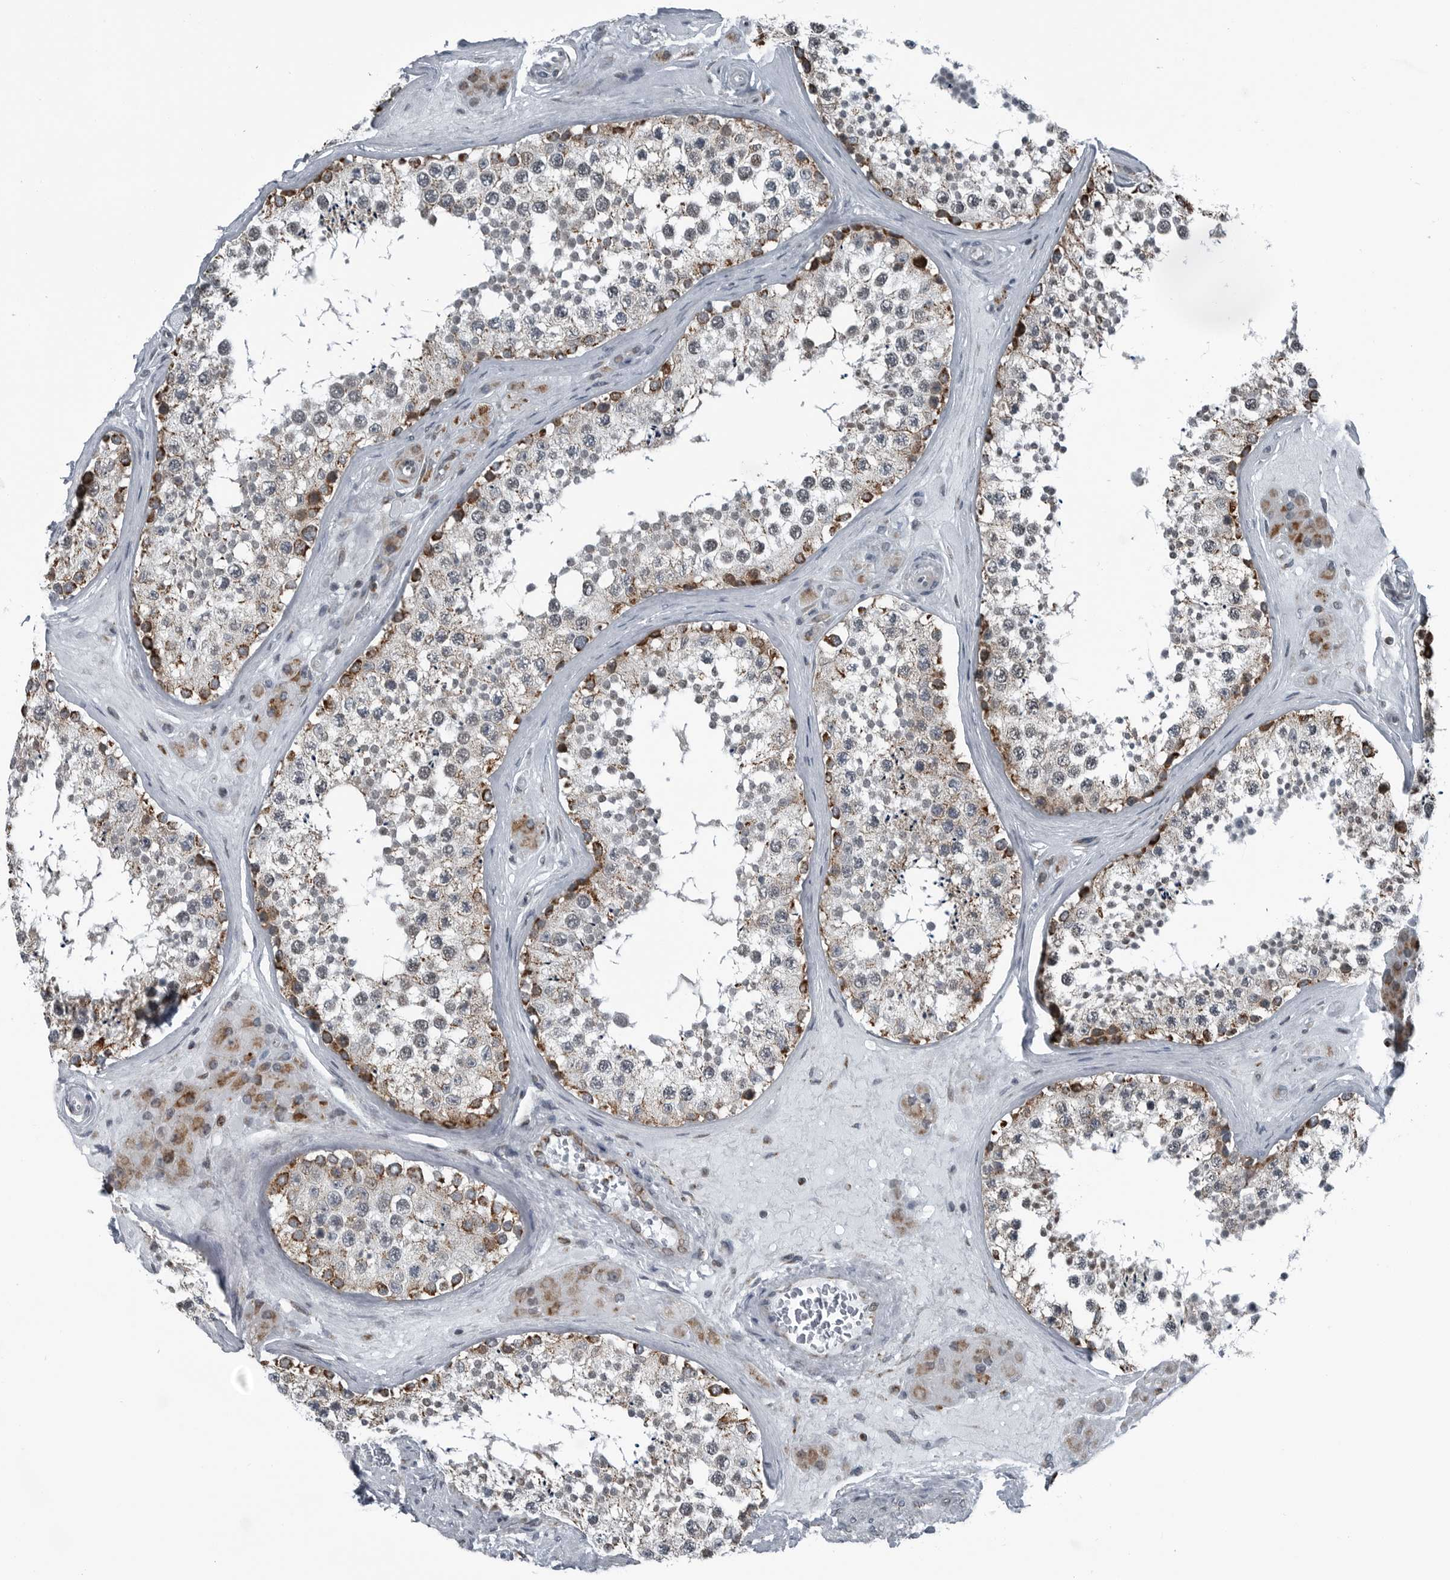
{"staining": {"intensity": "moderate", "quantity": ">75%", "location": "cytoplasmic/membranous"}, "tissue": "testis", "cell_type": "Cells in seminiferous ducts", "image_type": "normal", "snomed": [{"axis": "morphology", "description": "Normal tissue, NOS"}, {"axis": "topography", "description": "Testis"}], "caption": "Immunohistochemistry of normal human testis exhibits medium levels of moderate cytoplasmic/membranous expression in approximately >75% of cells in seminiferous ducts.", "gene": "GAK", "patient": {"sex": "male", "age": 46}}